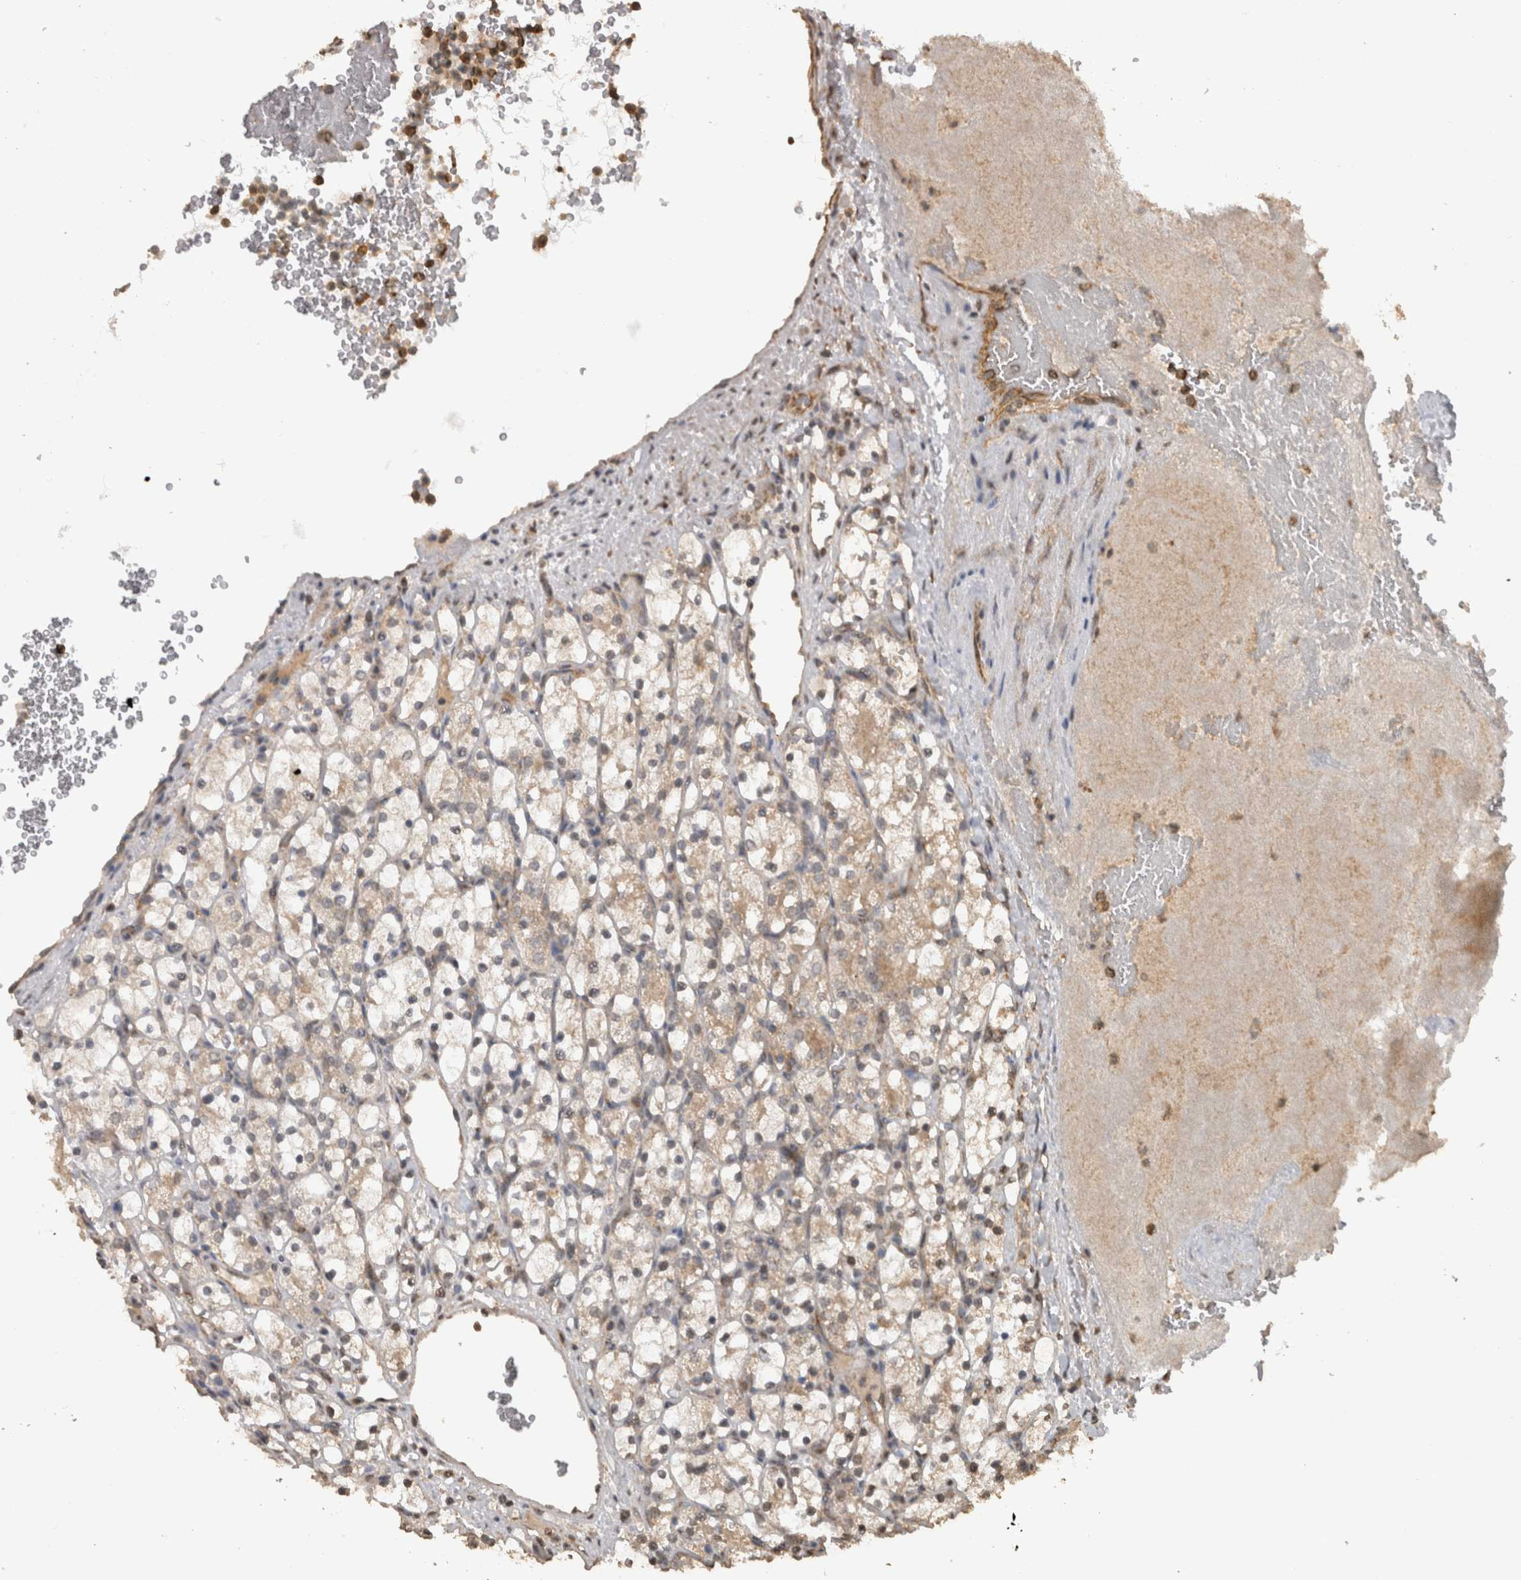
{"staining": {"intensity": "weak", "quantity": "25%-75%", "location": "cytoplasmic/membranous"}, "tissue": "renal cancer", "cell_type": "Tumor cells", "image_type": "cancer", "snomed": [{"axis": "morphology", "description": "Adenocarcinoma, NOS"}, {"axis": "topography", "description": "Kidney"}], "caption": "Protein staining of renal cancer tissue demonstrates weak cytoplasmic/membranous staining in approximately 25%-75% of tumor cells.", "gene": "PINK1", "patient": {"sex": "female", "age": 69}}